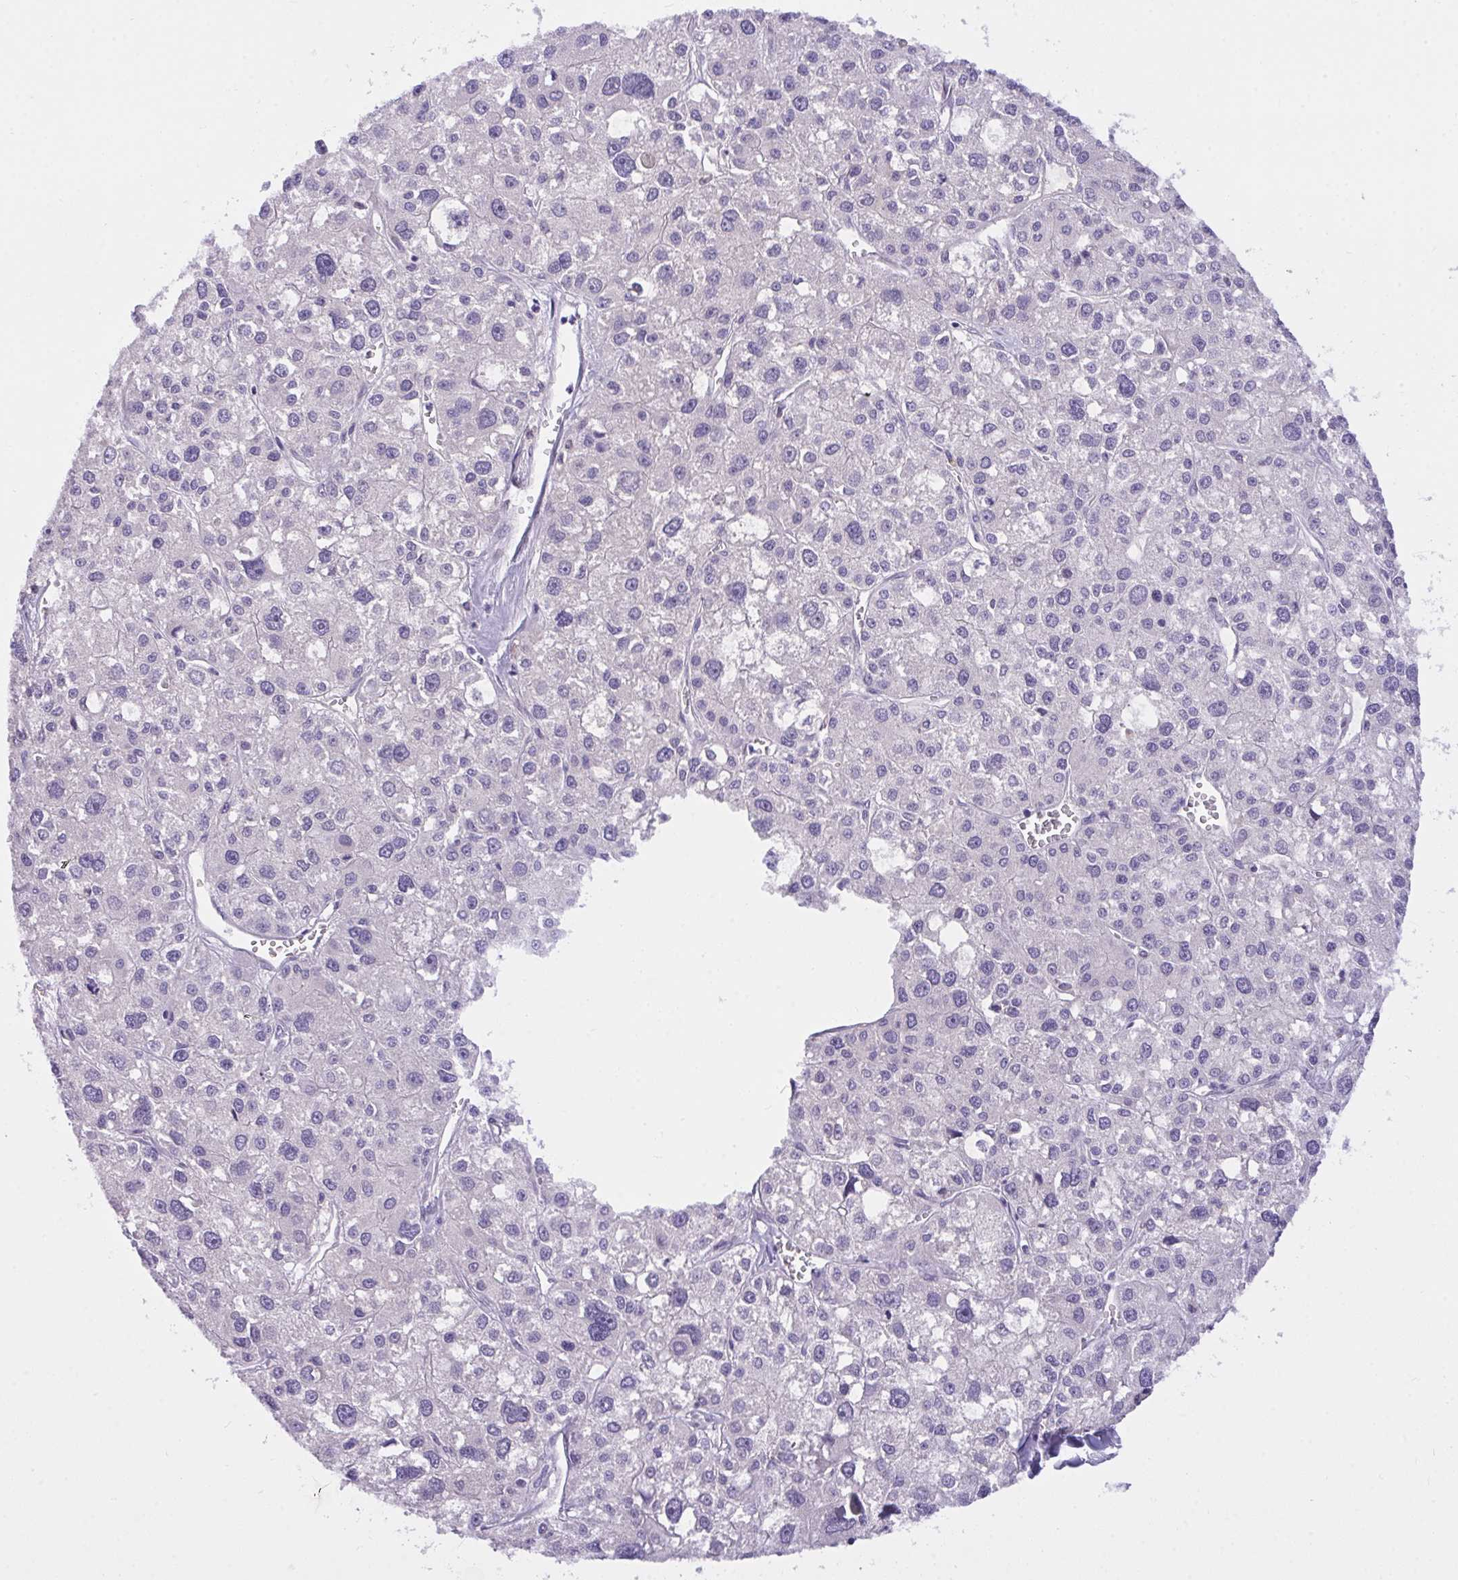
{"staining": {"intensity": "negative", "quantity": "none", "location": "none"}, "tissue": "liver cancer", "cell_type": "Tumor cells", "image_type": "cancer", "snomed": [{"axis": "morphology", "description": "Carcinoma, Hepatocellular, NOS"}, {"axis": "topography", "description": "Liver"}], "caption": "A high-resolution image shows IHC staining of hepatocellular carcinoma (liver), which demonstrates no significant expression in tumor cells.", "gene": "SEMA6B", "patient": {"sex": "male", "age": 73}}